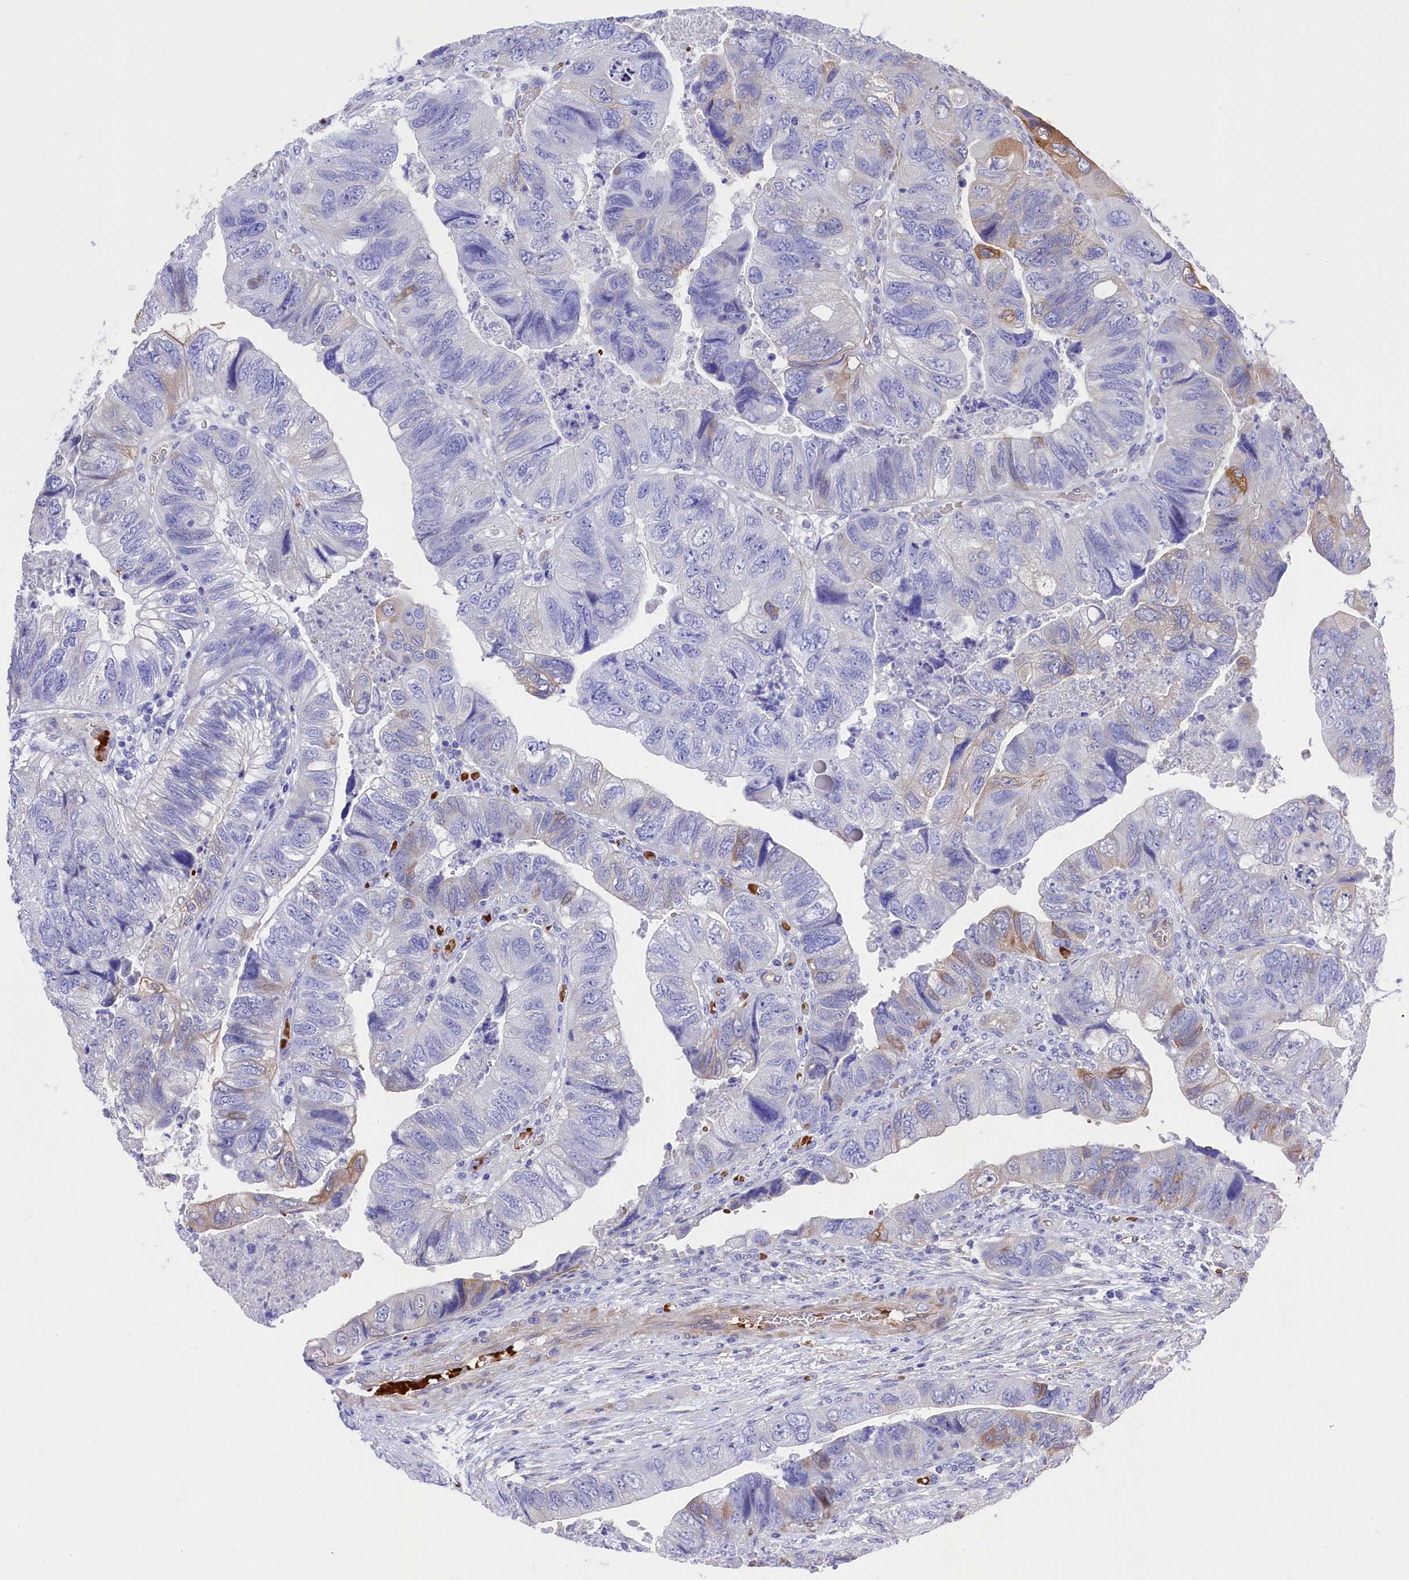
{"staining": {"intensity": "moderate", "quantity": "<25%", "location": "cytoplasmic/membranous"}, "tissue": "colorectal cancer", "cell_type": "Tumor cells", "image_type": "cancer", "snomed": [{"axis": "morphology", "description": "Adenocarcinoma, NOS"}, {"axis": "topography", "description": "Rectum"}], "caption": "Moderate cytoplasmic/membranous staining is identified in approximately <25% of tumor cells in adenocarcinoma (colorectal).", "gene": "LHFPL4", "patient": {"sex": "male", "age": 63}}